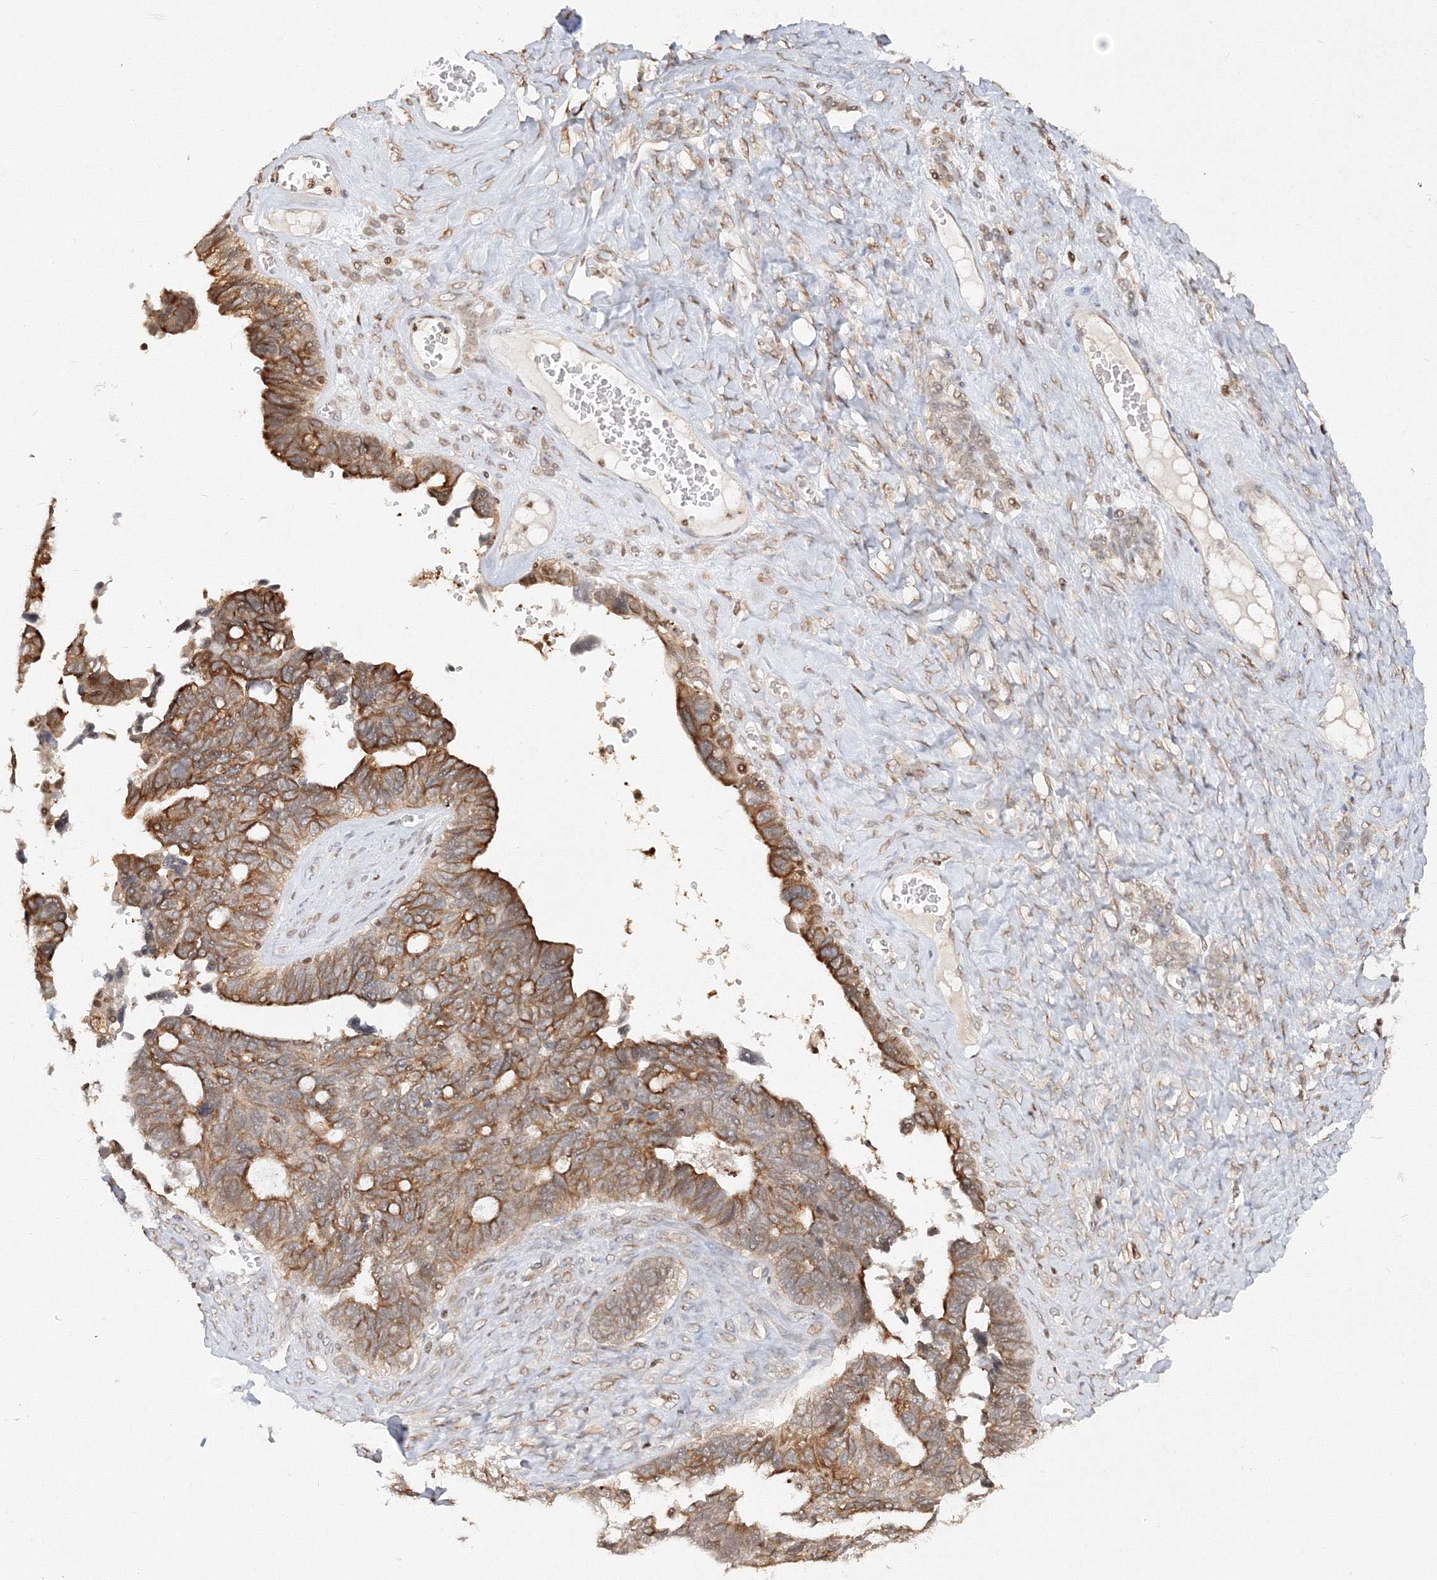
{"staining": {"intensity": "moderate", "quantity": ">75%", "location": "cytoplasmic/membranous"}, "tissue": "ovarian cancer", "cell_type": "Tumor cells", "image_type": "cancer", "snomed": [{"axis": "morphology", "description": "Cystadenocarcinoma, serous, NOS"}, {"axis": "topography", "description": "Ovary"}], "caption": "Brown immunohistochemical staining in serous cystadenocarcinoma (ovarian) shows moderate cytoplasmic/membranous staining in about >75% of tumor cells. Immunohistochemistry (ihc) stains the protein of interest in brown and the nuclei are stained blue.", "gene": "TMEM50B", "patient": {"sex": "female", "age": 79}}